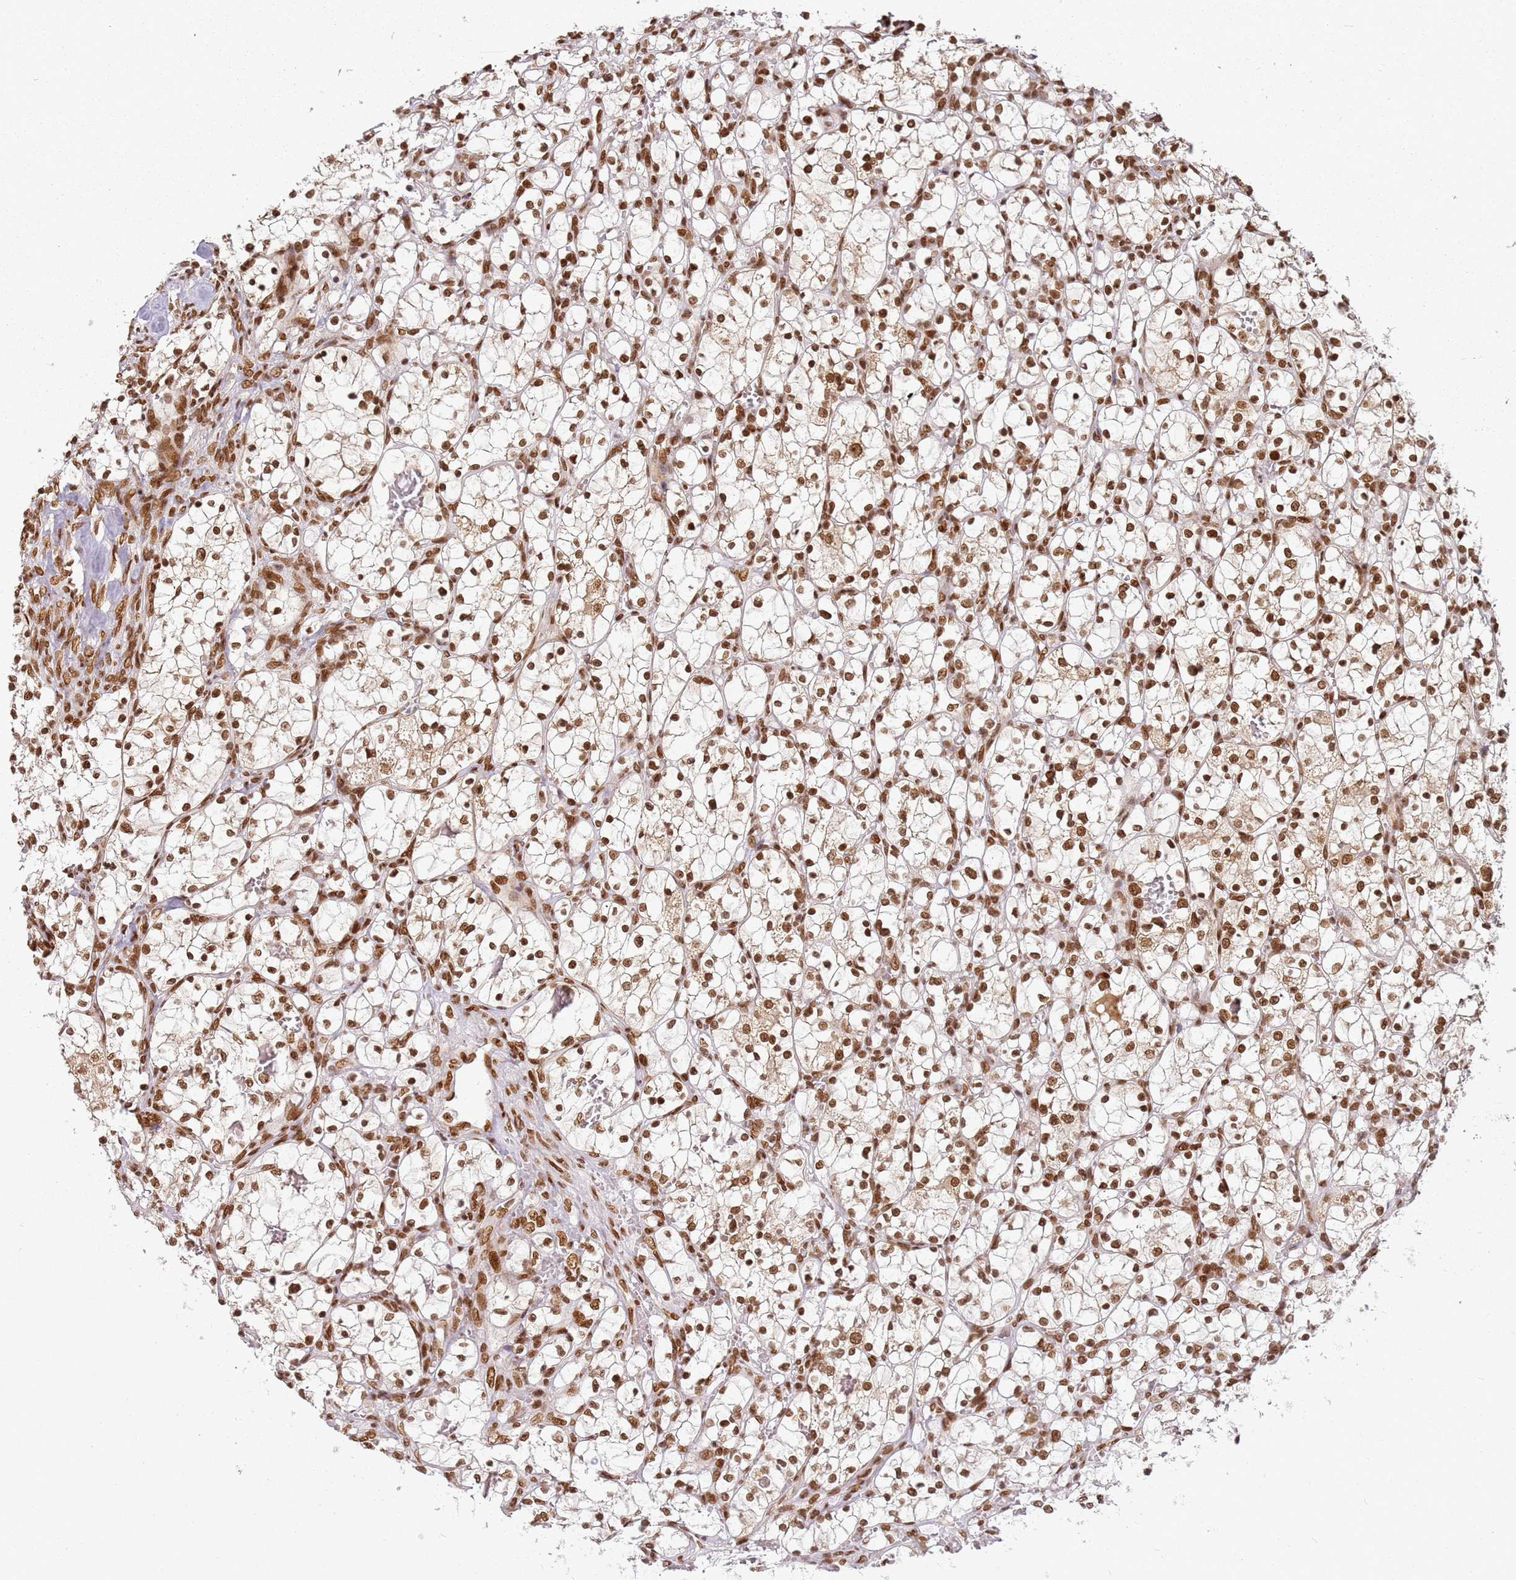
{"staining": {"intensity": "moderate", "quantity": ">75%", "location": "nuclear"}, "tissue": "renal cancer", "cell_type": "Tumor cells", "image_type": "cancer", "snomed": [{"axis": "morphology", "description": "Adenocarcinoma, NOS"}, {"axis": "topography", "description": "Kidney"}], "caption": "Immunohistochemistry (DAB) staining of renal adenocarcinoma demonstrates moderate nuclear protein staining in about >75% of tumor cells.", "gene": "TENT4A", "patient": {"sex": "female", "age": 69}}